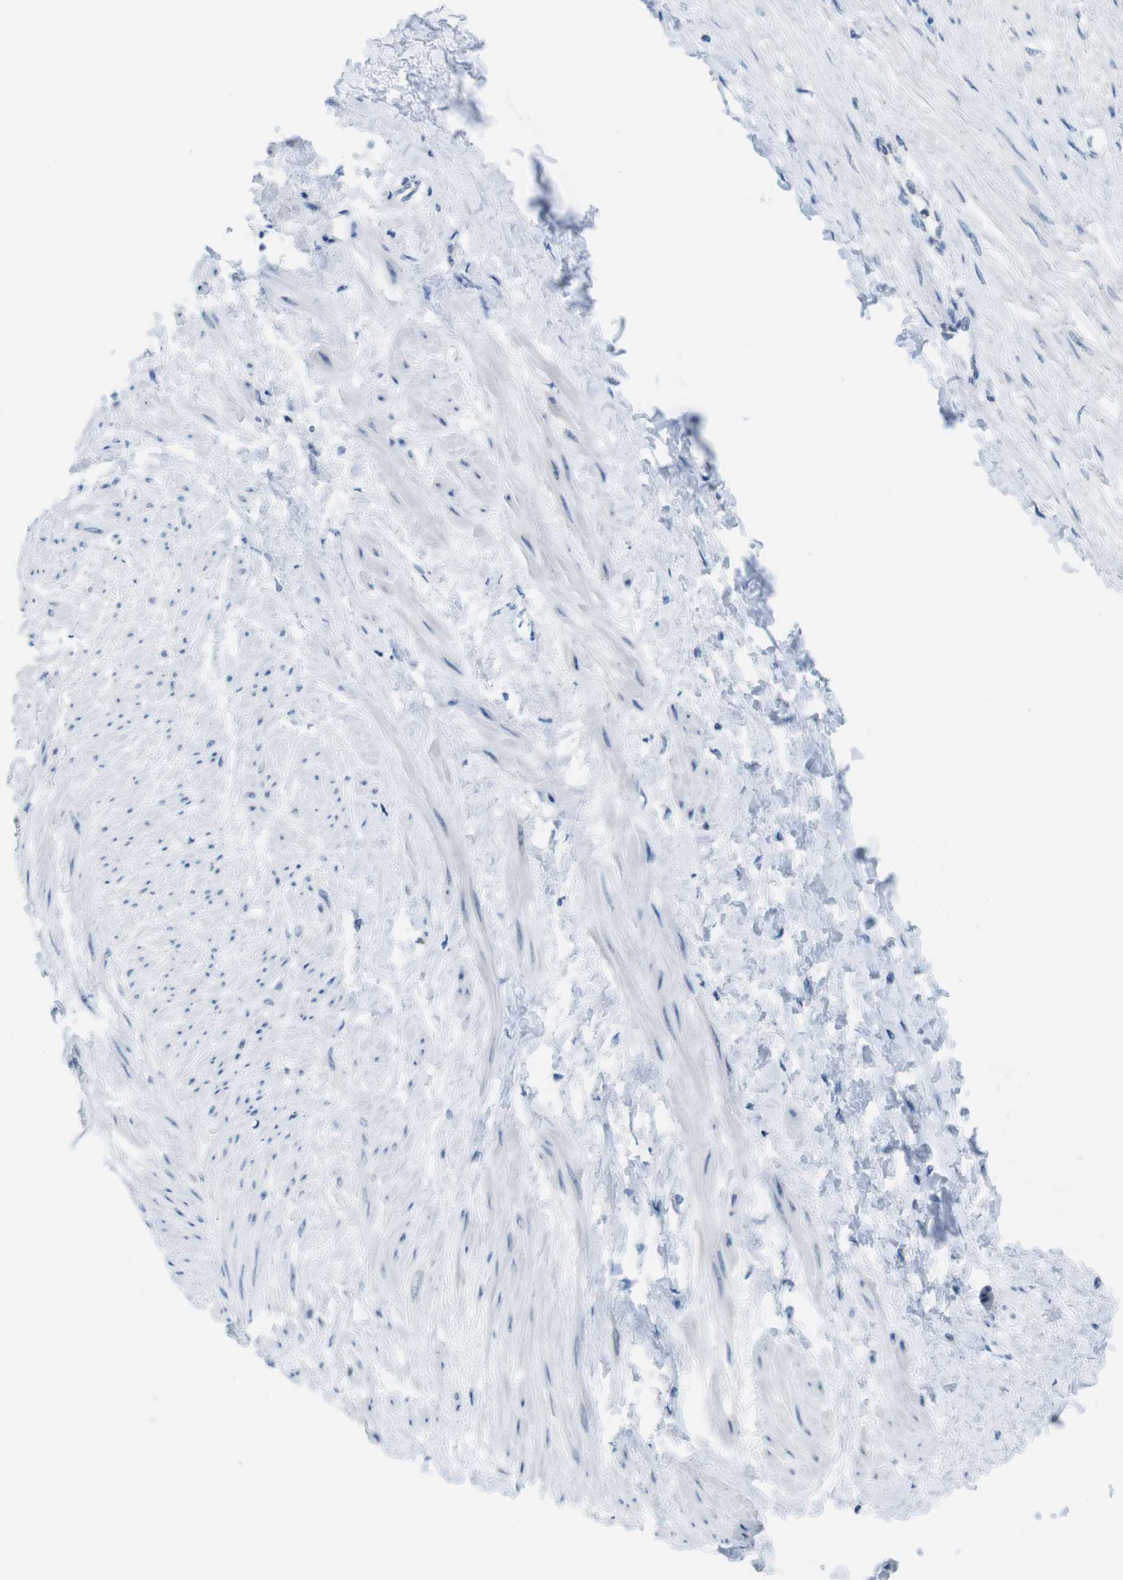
{"staining": {"intensity": "negative", "quantity": "none", "location": "none"}, "tissue": "smooth muscle", "cell_type": "Smooth muscle cells", "image_type": "normal", "snomed": [{"axis": "morphology", "description": "Normal tissue, NOS"}, {"axis": "topography", "description": "Smooth muscle"}, {"axis": "topography", "description": "Uterus"}], "caption": "Smooth muscle cells show no significant protein positivity in benign smooth muscle.", "gene": "CLPTM1L", "patient": {"sex": "female", "age": 39}}